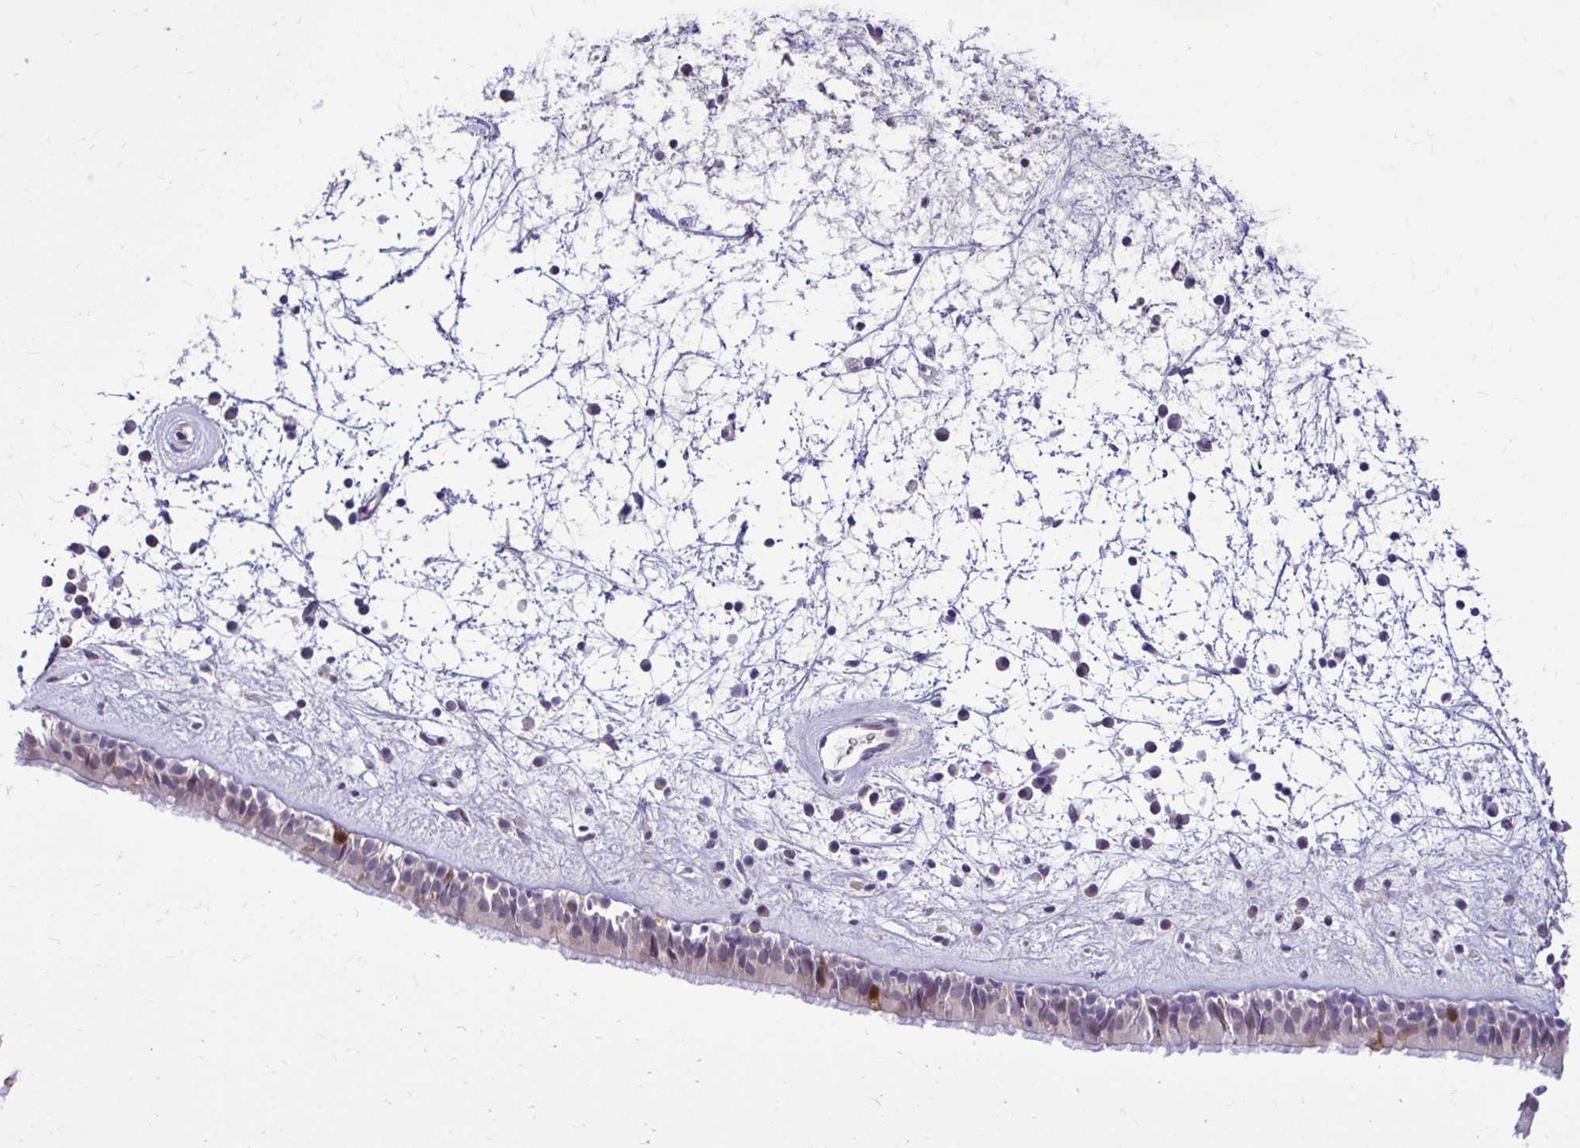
{"staining": {"intensity": "moderate", "quantity": "<25%", "location": "cytoplasmic/membranous"}, "tissue": "nasopharynx", "cell_type": "Respiratory epithelial cells", "image_type": "normal", "snomed": [{"axis": "morphology", "description": "Normal tissue, NOS"}, {"axis": "topography", "description": "Nasopharynx"}], "caption": "Brown immunohistochemical staining in normal nasopharynx reveals moderate cytoplasmic/membranous expression in approximately <25% of respiratory epithelial cells.", "gene": "CDC20", "patient": {"sex": "male", "age": 24}}